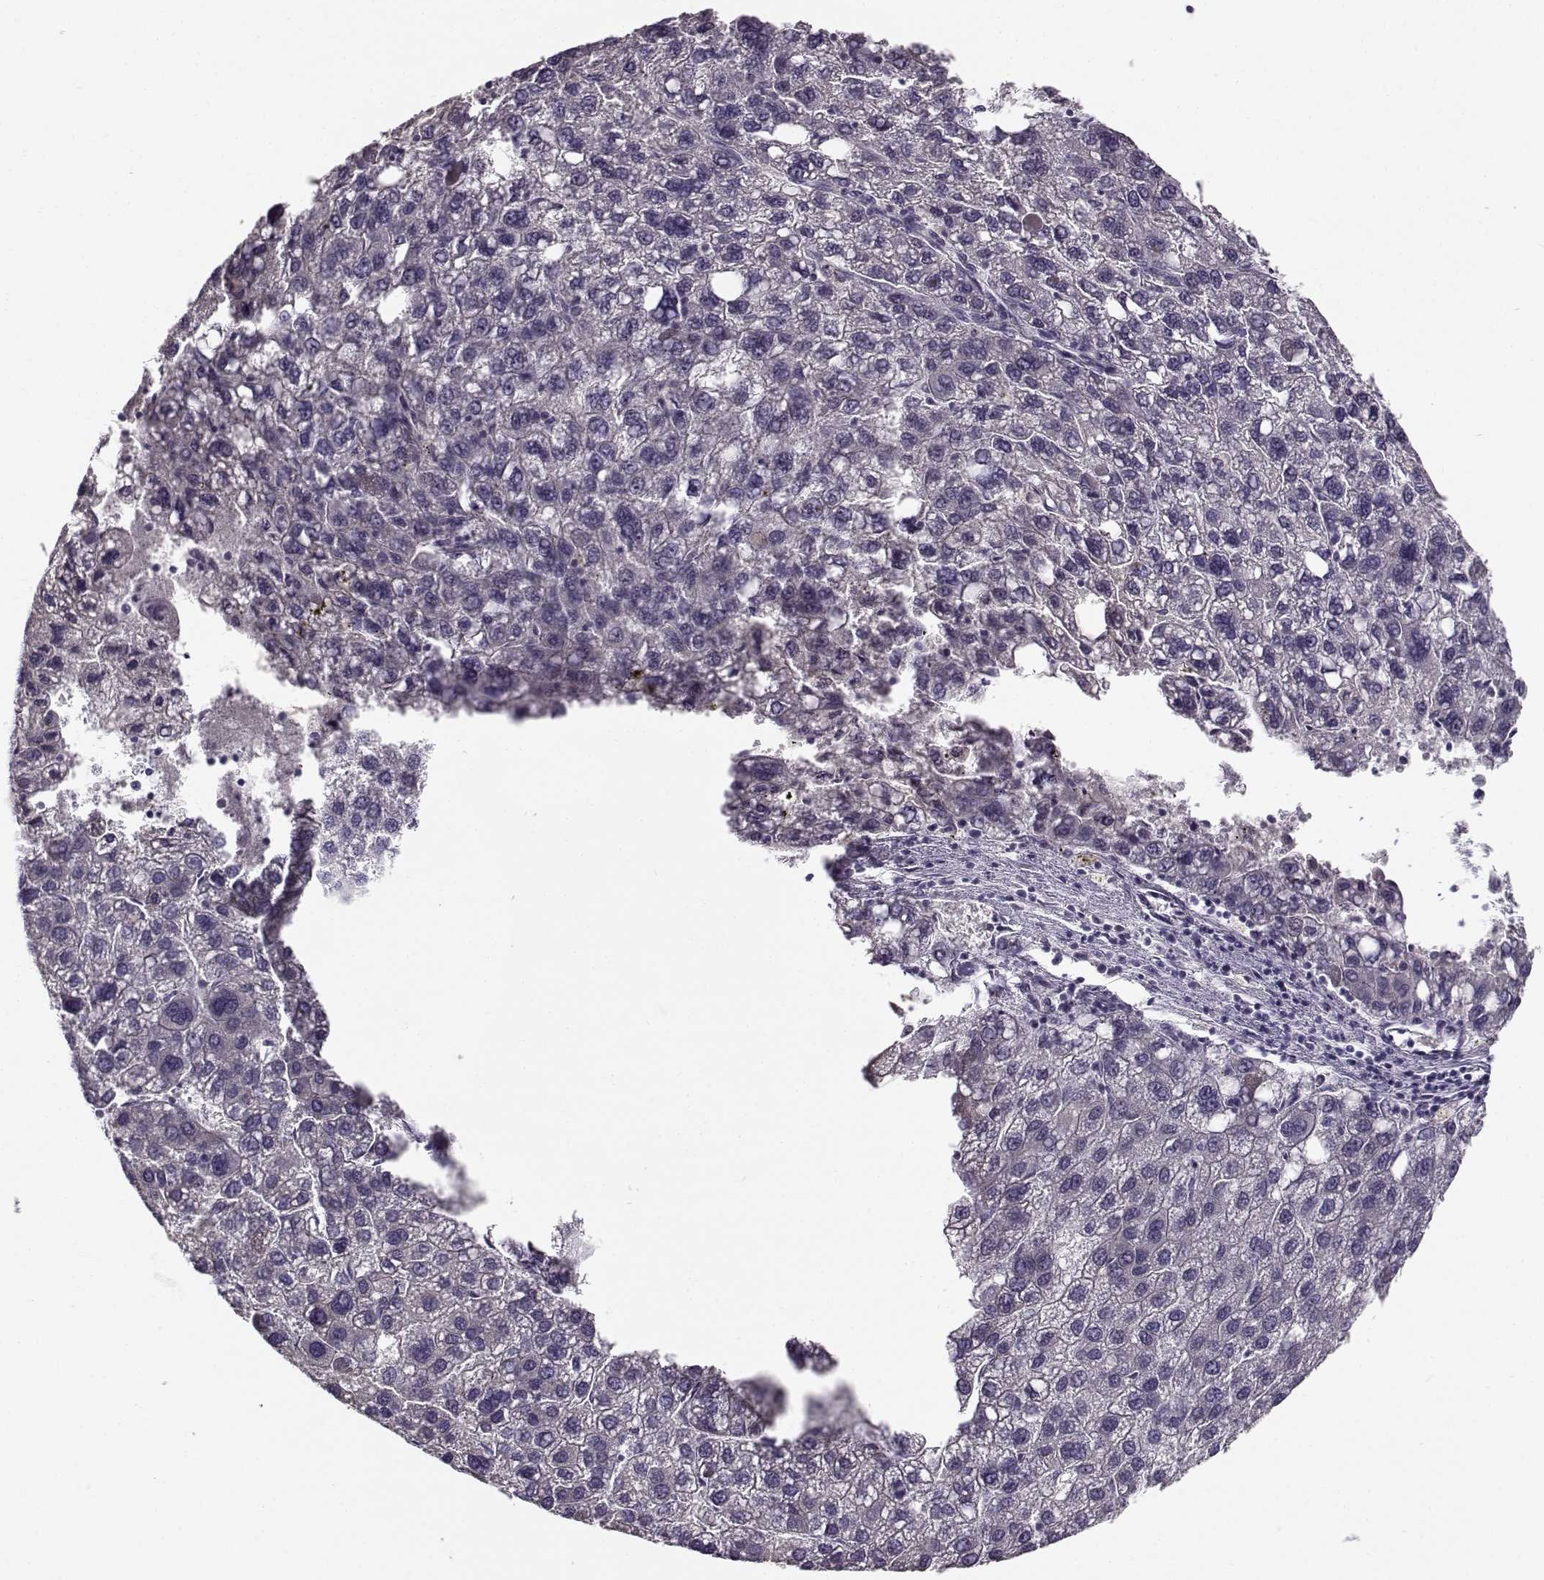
{"staining": {"intensity": "negative", "quantity": "none", "location": "none"}, "tissue": "liver cancer", "cell_type": "Tumor cells", "image_type": "cancer", "snomed": [{"axis": "morphology", "description": "Carcinoma, Hepatocellular, NOS"}, {"axis": "topography", "description": "Liver"}], "caption": "This is an immunohistochemistry image of liver cancer (hepatocellular carcinoma). There is no positivity in tumor cells.", "gene": "TMEM145", "patient": {"sex": "female", "age": 82}}